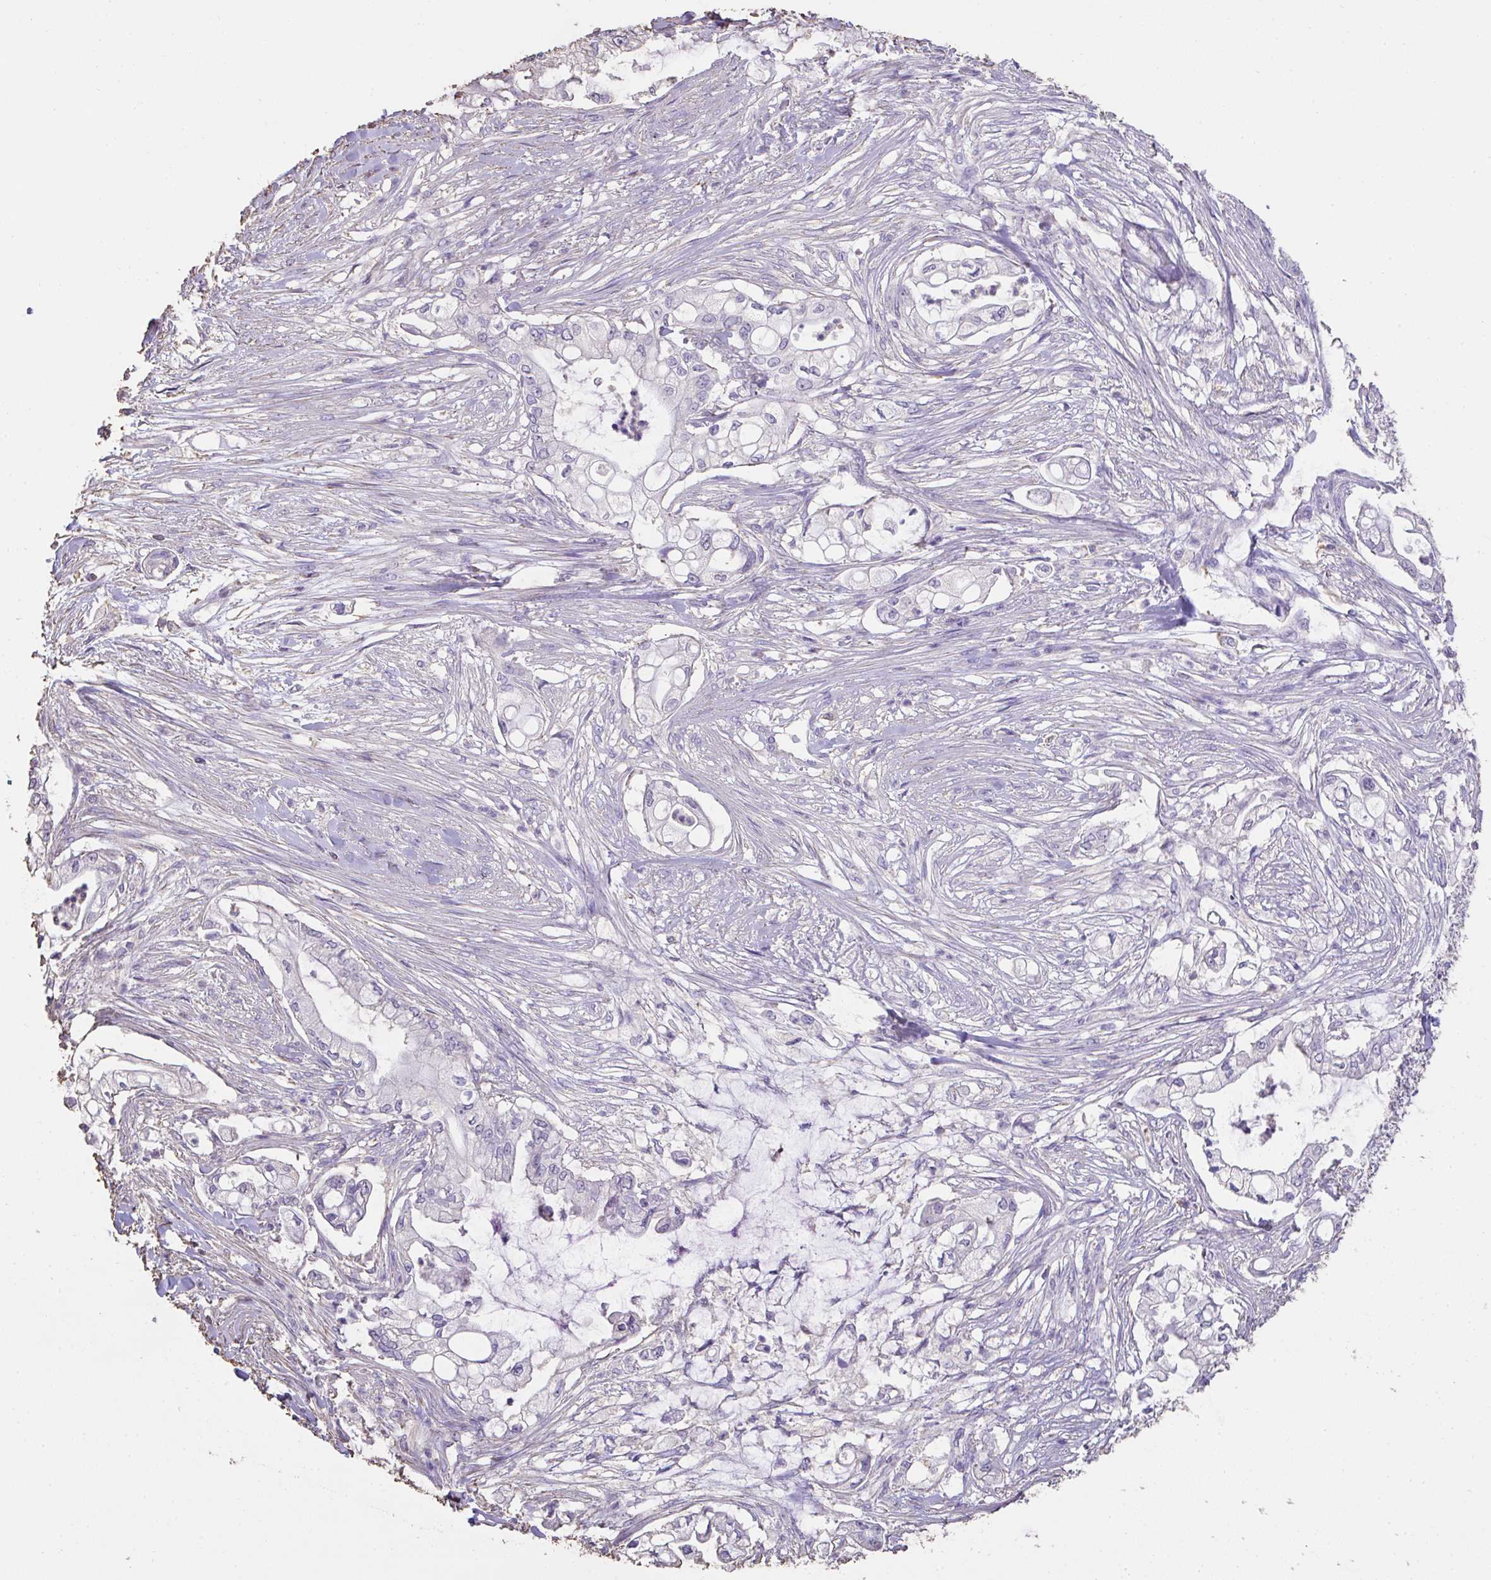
{"staining": {"intensity": "negative", "quantity": "none", "location": "none"}, "tissue": "pancreatic cancer", "cell_type": "Tumor cells", "image_type": "cancer", "snomed": [{"axis": "morphology", "description": "Adenocarcinoma, NOS"}, {"axis": "topography", "description": "Pancreas"}], "caption": "Immunohistochemical staining of pancreatic adenocarcinoma shows no significant positivity in tumor cells.", "gene": "IL23R", "patient": {"sex": "female", "age": 69}}